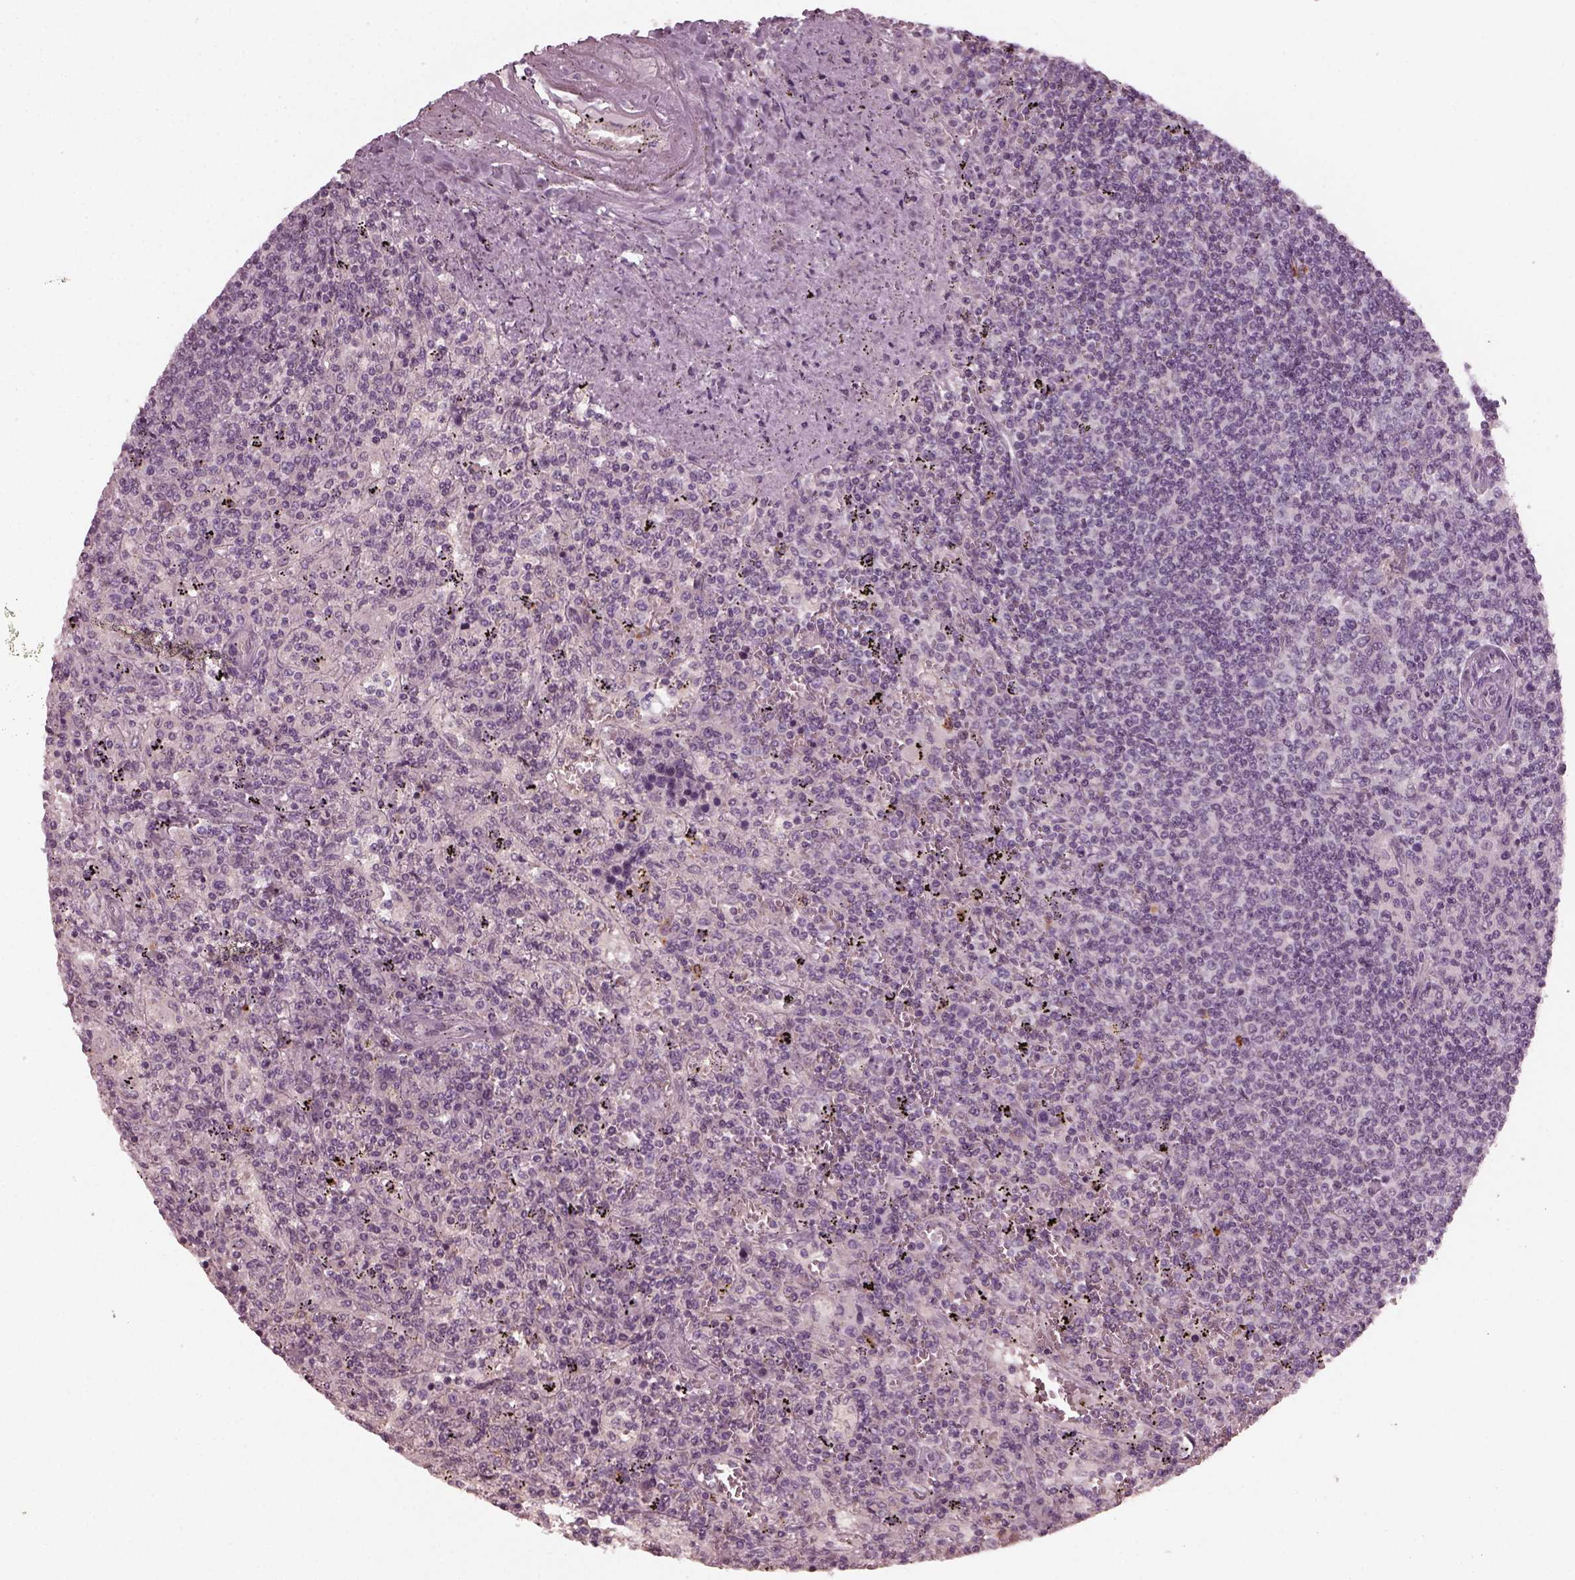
{"staining": {"intensity": "negative", "quantity": "none", "location": "none"}, "tissue": "lymphoma", "cell_type": "Tumor cells", "image_type": "cancer", "snomed": [{"axis": "morphology", "description": "Malignant lymphoma, non-Hodgkin's type, Low grade"}, {"axis": "topography", "description": "Spleen"}], "caption": "Micrograph shows no significant protein expression in tumor cells of low-grade malignant lymphoma, non-Hodgkin's type.", "gene": "CHIT1", "patient": {"sex": "male", "age": 62}}